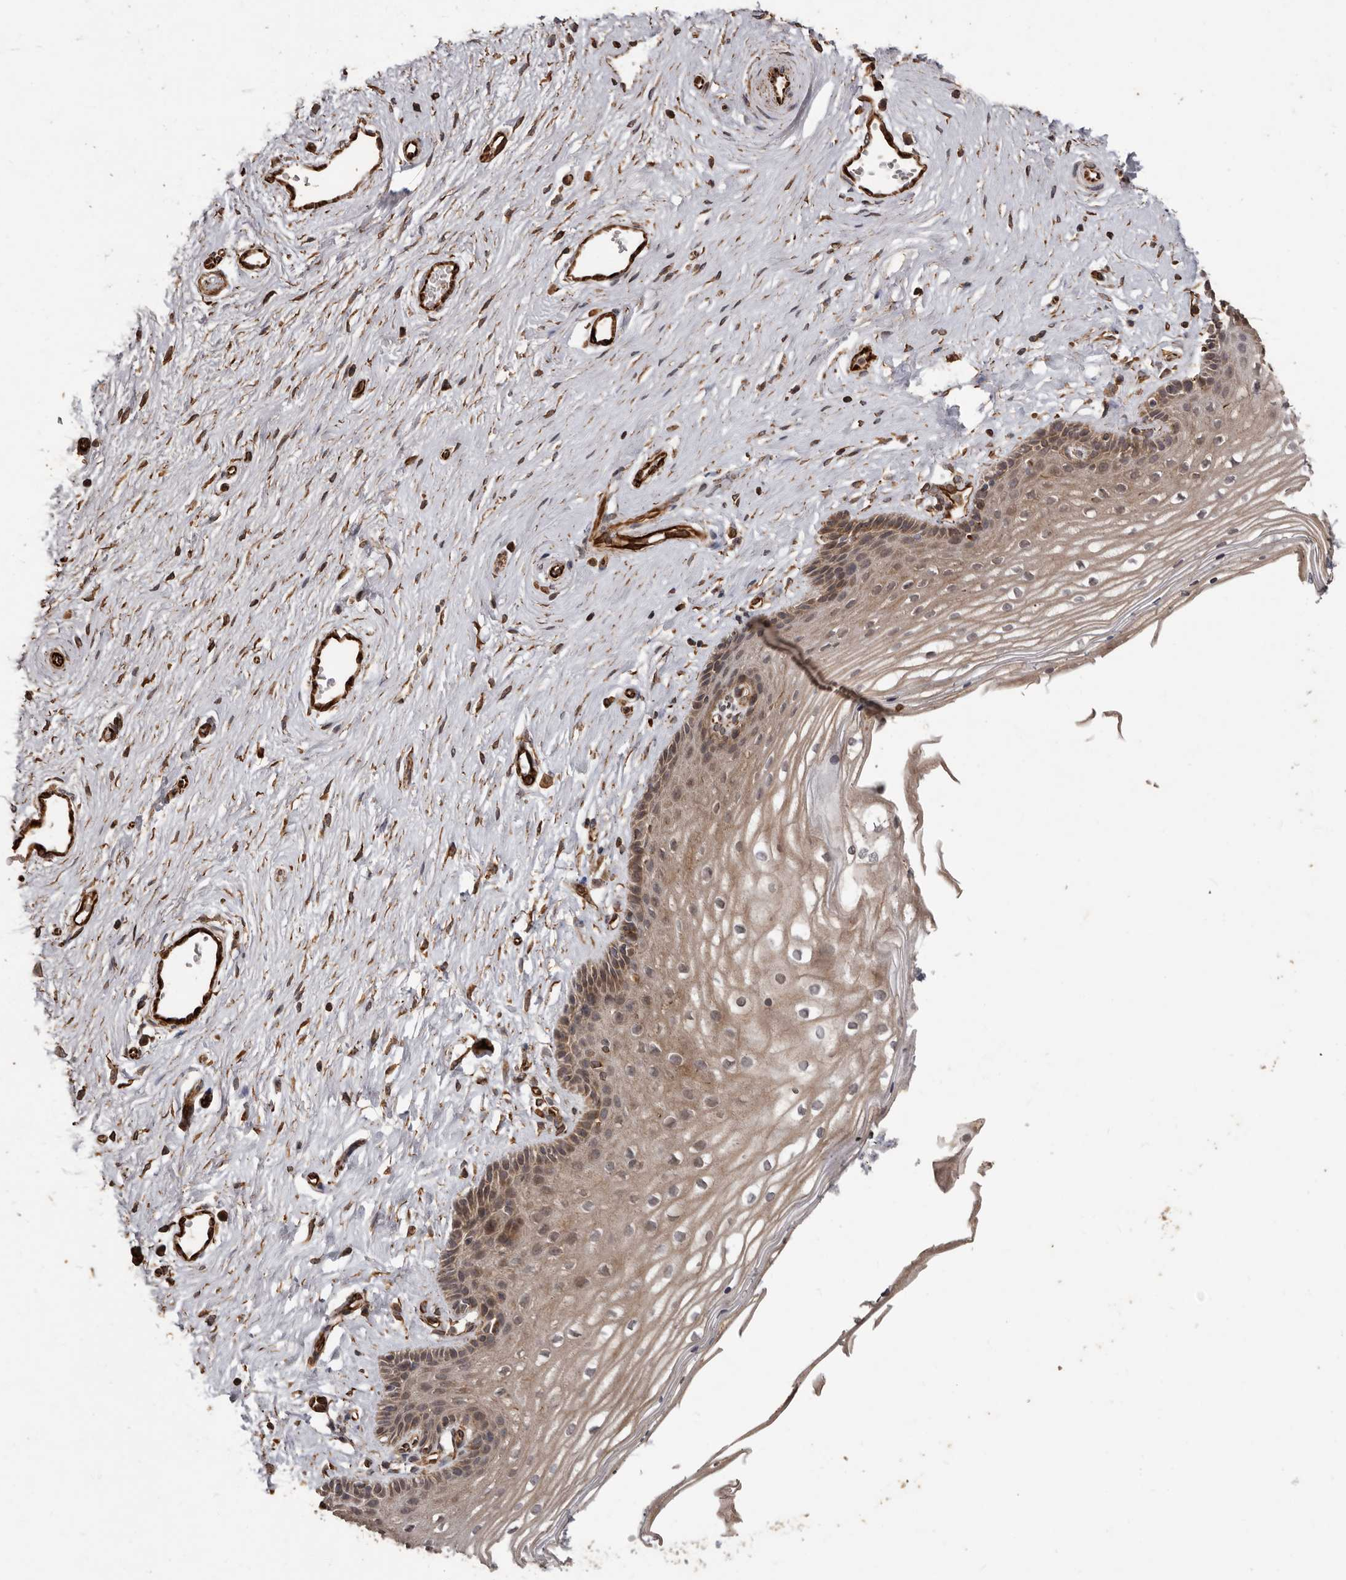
{"staining": {"intensity": "moderate", "quantity": ">75%", "location": "cytoplasmic/membranous"}, "tissue": "vagina", "cell_type": "Squamous epithelial cells", "image_type": "normal", "snomed": [{"axis": "morphology", "description": "Normal tissue, NOS"}, {"axis": "topography", "description": "Vagina"}], "caption": "Immunohistochemical staining of benign vagina displays >75% levels of moderate cytoplasmic/membranous protein expression in approximately >75% of squamous epithelial cells. The staining was performed using DAB (3,3'-diaminobenzidine) to visualize the protein expression in brown, while the nuclei were stained in blue with hematoxylin (Magnification: 20x).", "gene": "BRAT1", "patient": {"sex": "female", "age": 46}}